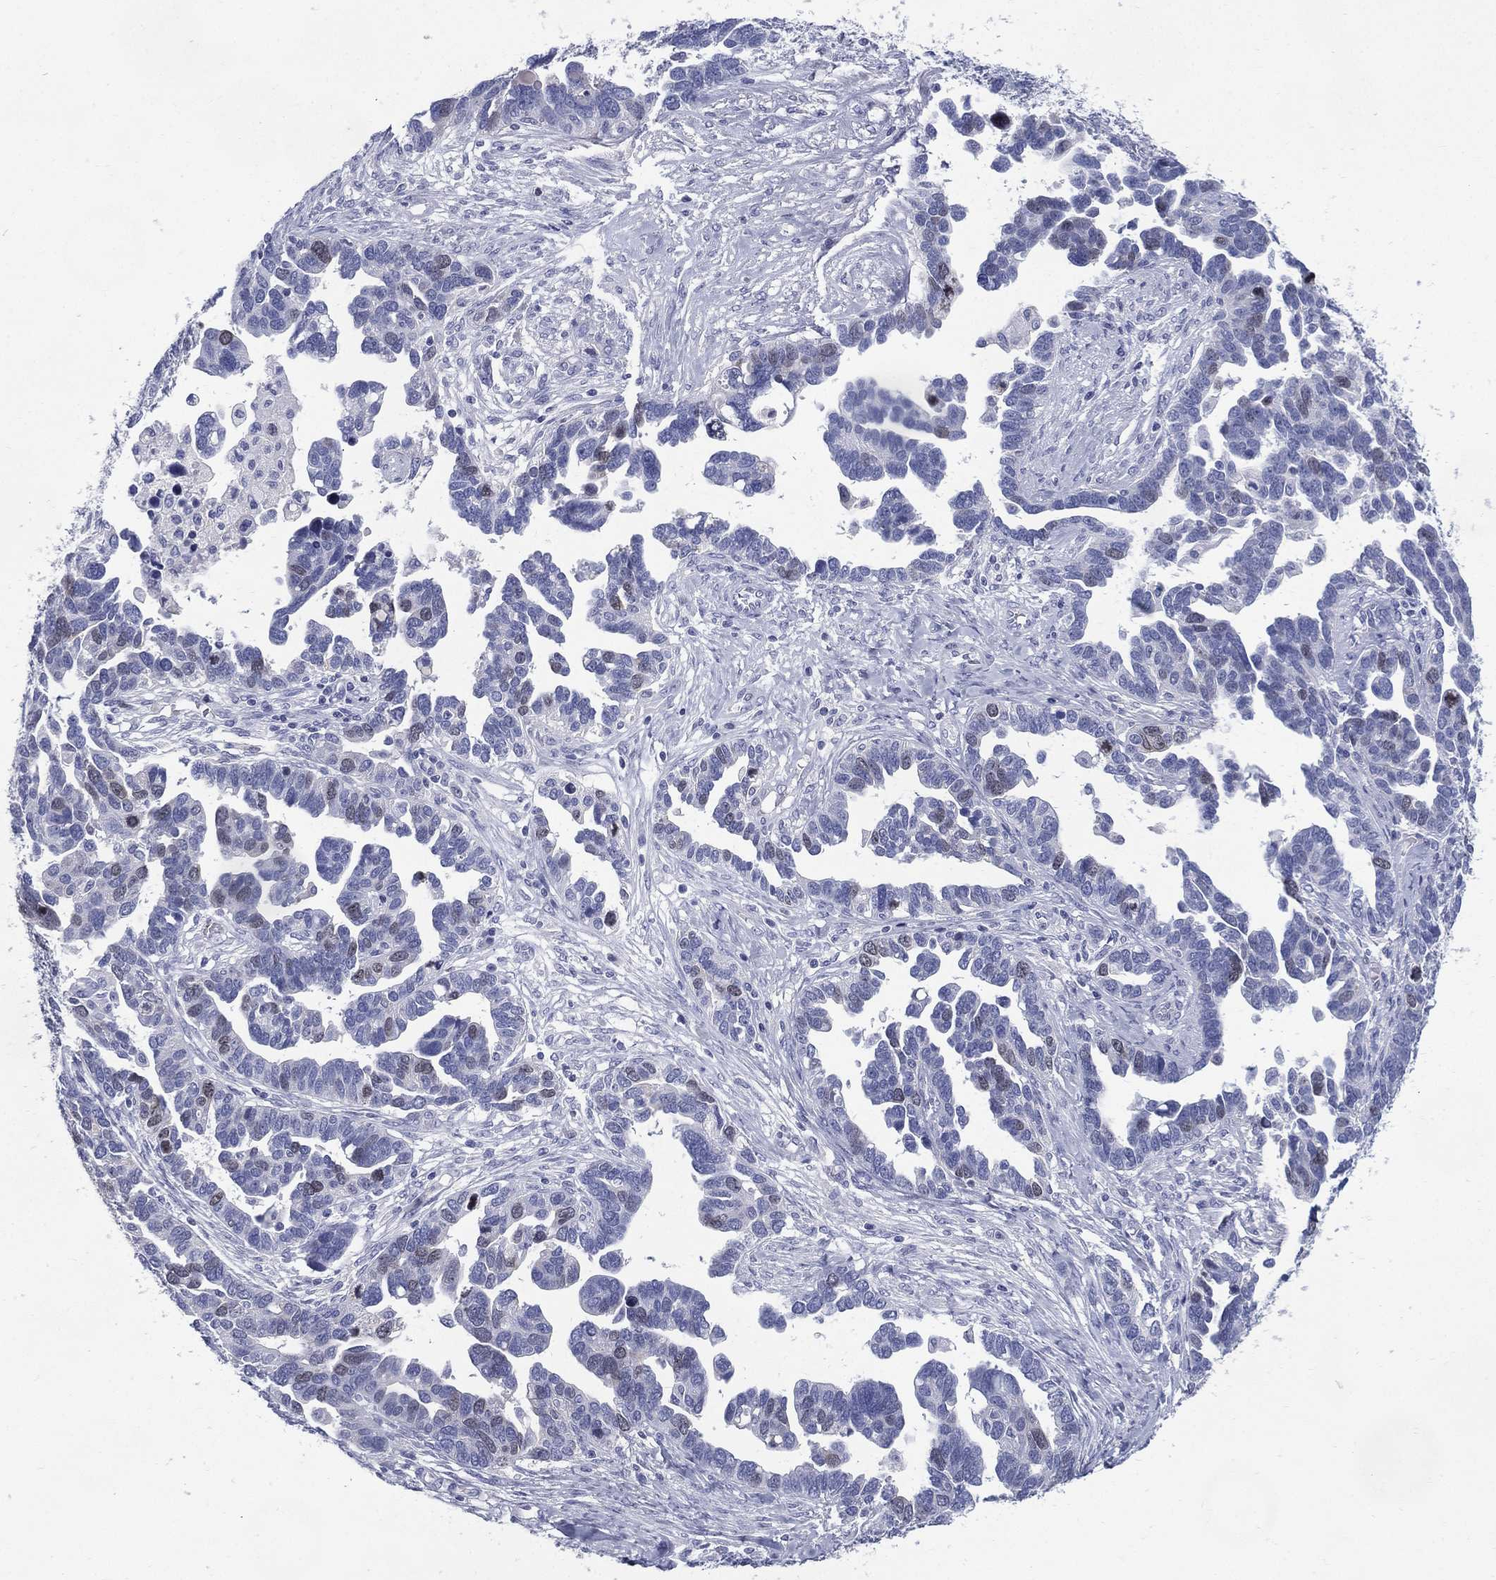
{"staining": {"intensity": "weak", "quantity": "<25%", "location": "nuclear"}, "tissue": "ovarian cancer", "cell_type": "Tumor cells", "image_type": "cancer", "snomed": [{"axis": "morphology", "description": "Cystadenocarcinoma, serous, NOS"}, {"axis": "topography", "description": "Ovary"}], "caption": "A photomicrograph of ovarian cancer stained for a protein exhibits no brown staining in tumor cells.", "gene": "KIF2C", "patient": {"sex": "female", "age": 54}}